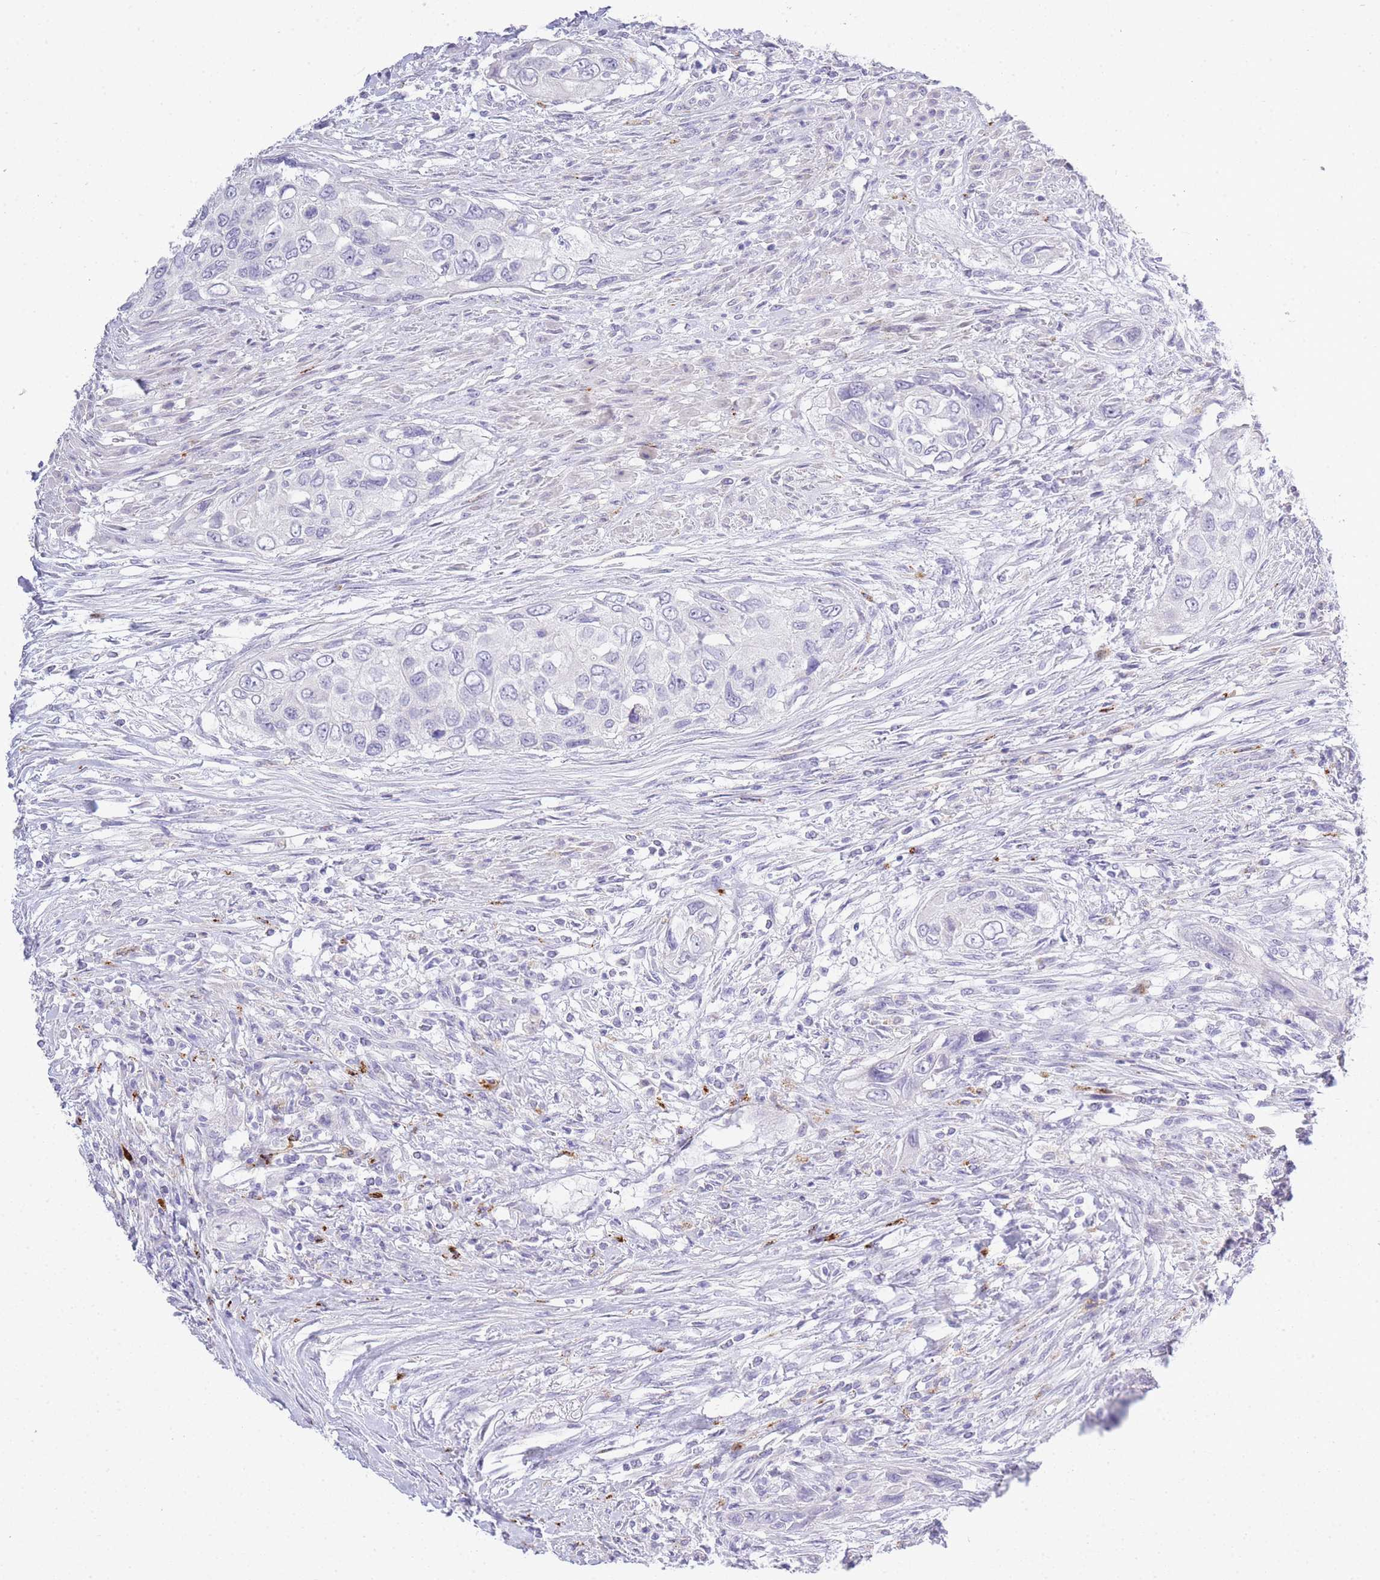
{"staining": {"intensity": "negative", "quantity": "none", "location": "none"}, "tissue": "urothelial cancer", "cell_type": "Tumor cells", "image_type": "cancer", "snomed": [{"axis": "morphology", "description": "Urothelial carcinoma, High grade"}, {"axis": "topography", "description": "Urinary bladder"}], "caption": "High magnification brightfield microscopy of urothelial cancer stained with DAB (3,3'-diaminobenzidine) (brown) and counterstained with hematoxylin (blue): tumor cells show no significant expression.", "gene": "RHO", "patient": {"sex": "female", "age": 60}}